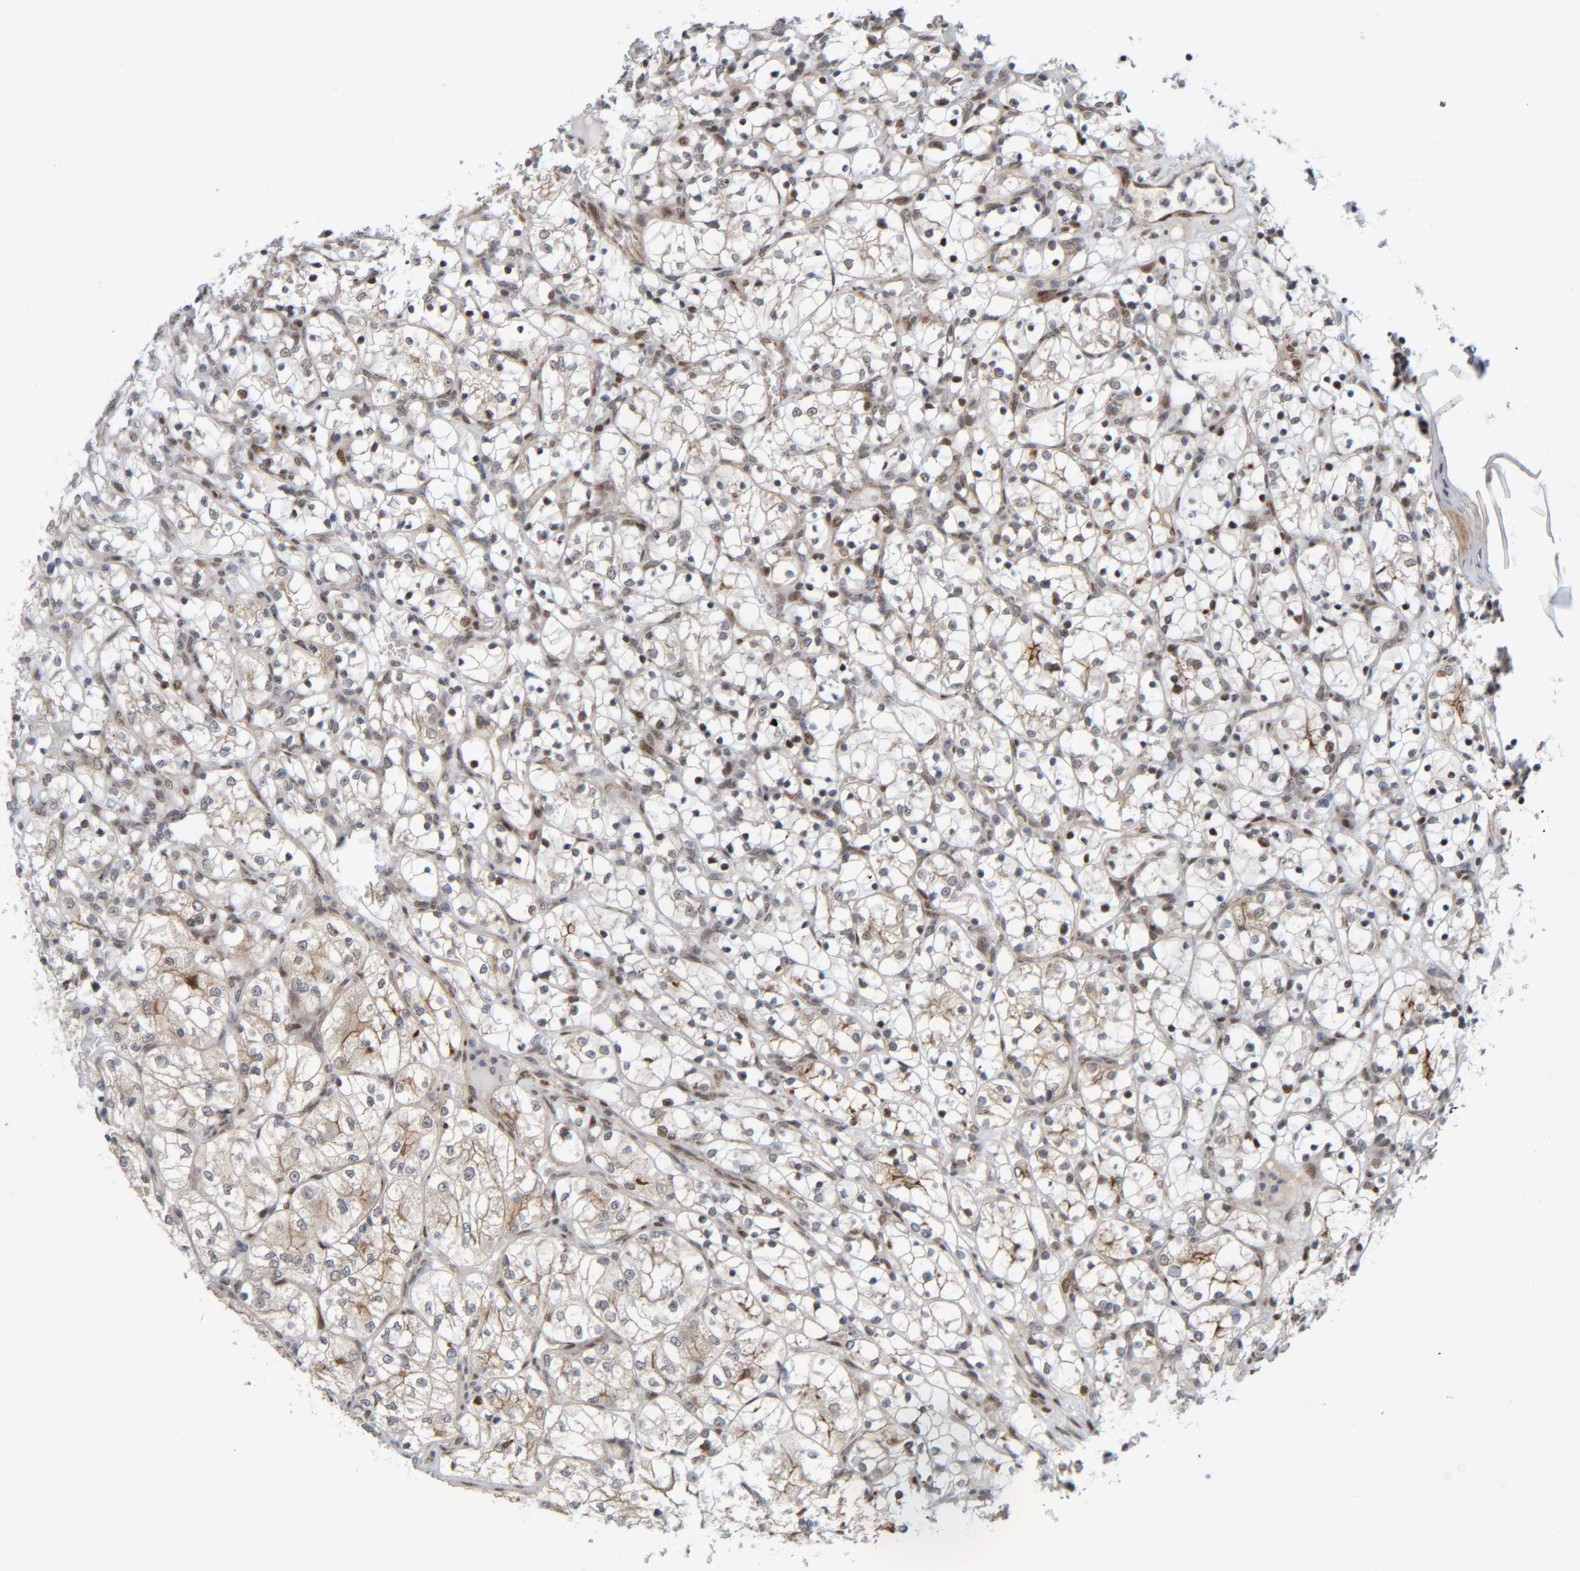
{"staining": {"intensity": "moderate", "quantity": "<25%", "location": "cytoplasmic/membranous"}, "tissue": "renal cancer", "cell_type": "Tumor cells", "image_type": "cancer", "snomed": [{"axis": "morphology", "description": "Adenocarcinoma, NOS"}, {"axis": "topography", "description": "Kidney"}], "caption": "The immunohistochemical stain labels moderate cytoplasmic/membranous expression in tumor cells of renal cancer tissue.", "gene": "CCDC57", "patient": {"sex": "female", "age": 69}}